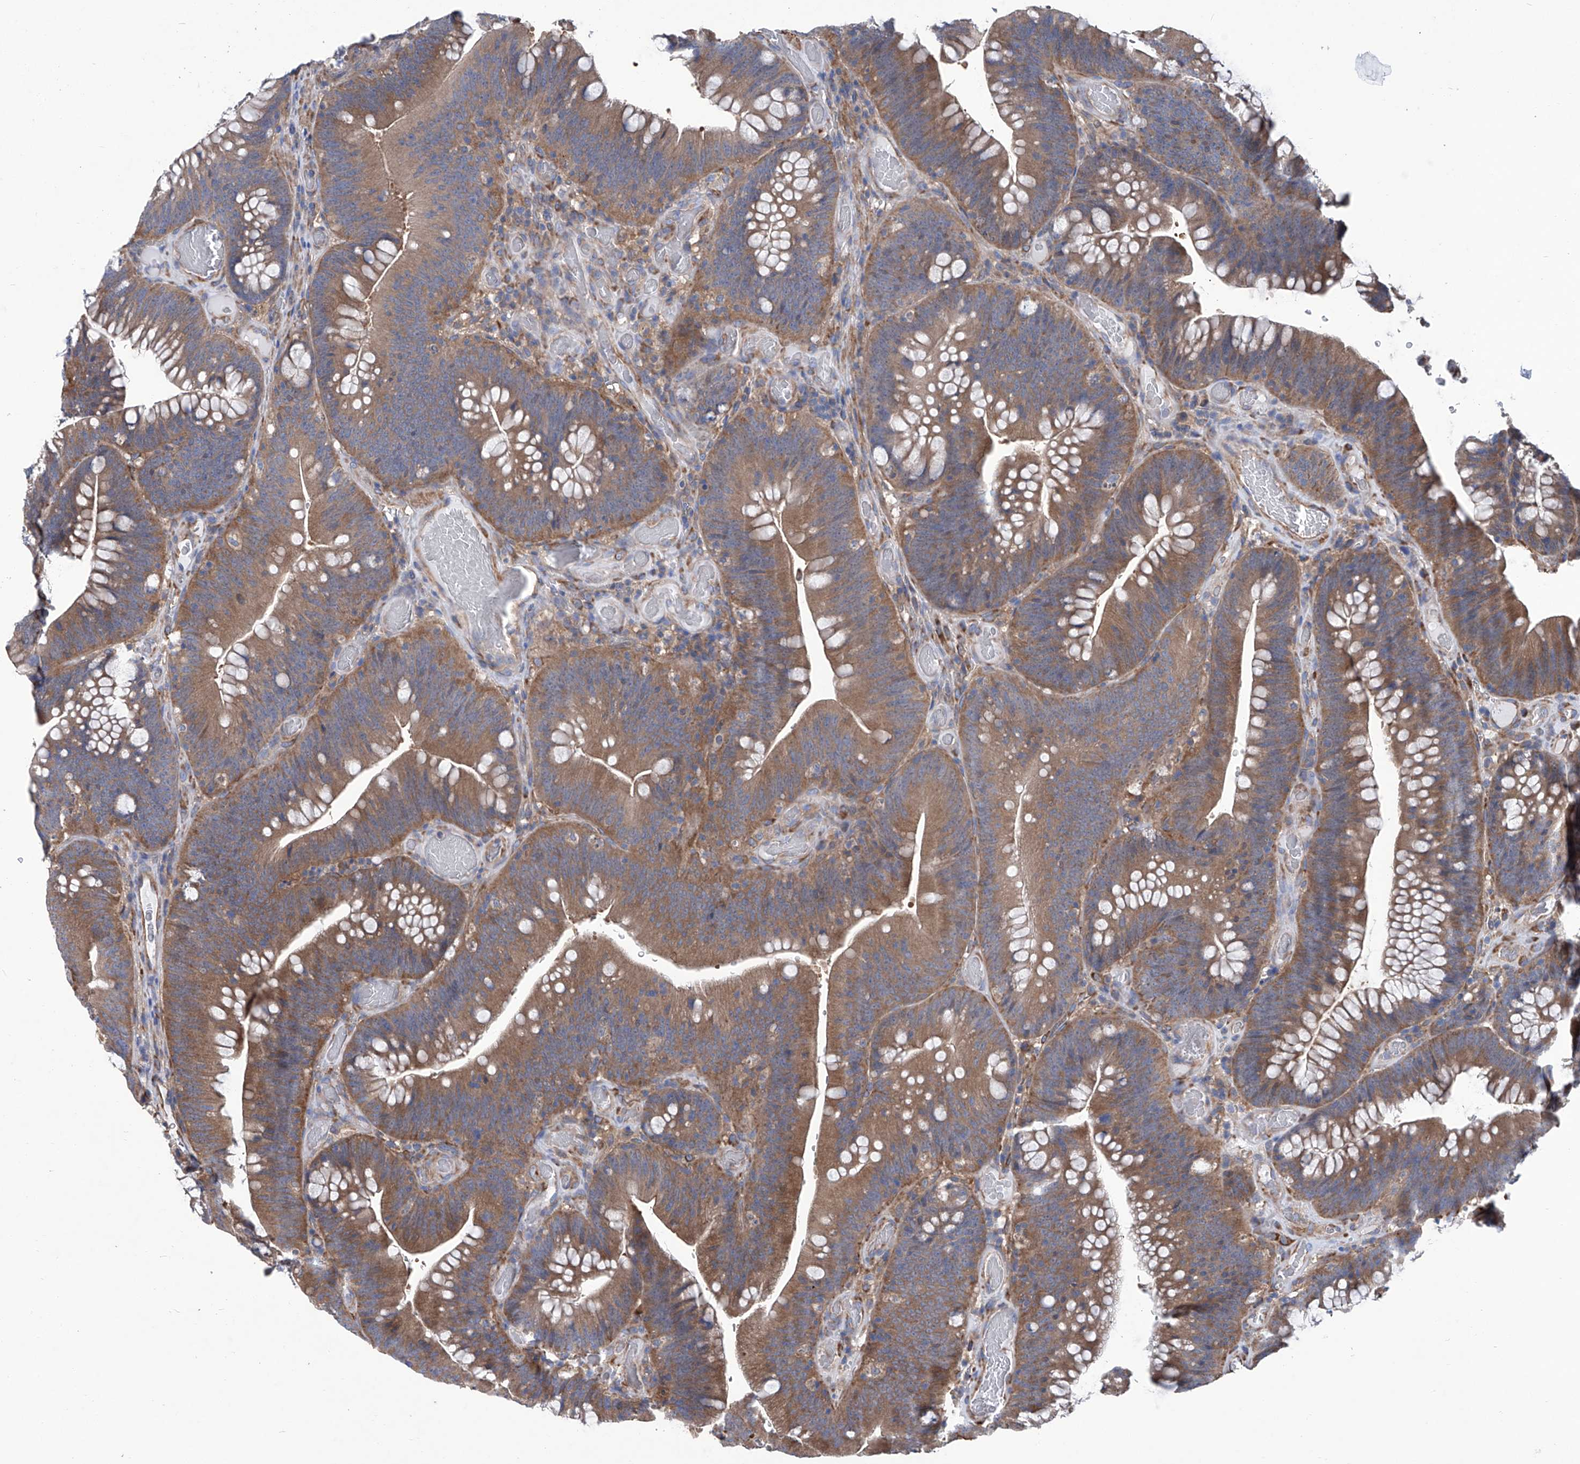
{"staining": {"intensity": "moderate", "quantity": ">75%", "location": "cytoplasmic/membranous"}, "tissue": "colorectal cancer", "cell_type": "Tumor cells", "image_type": "cancer", "snomed": [{"axis": "morphology", "description": "Normal tissue, NOS"}, {"axis": "topography", "description": "Colon"}], "caption": "Immunohistochemical staining of colorectal cancer demonstrates medium levels of moderate cytoplasmic/membranous protein positivity in about >75% of tumor cells.", "gene": "SMS", "patient": {"sex": "female", "age": 82}}